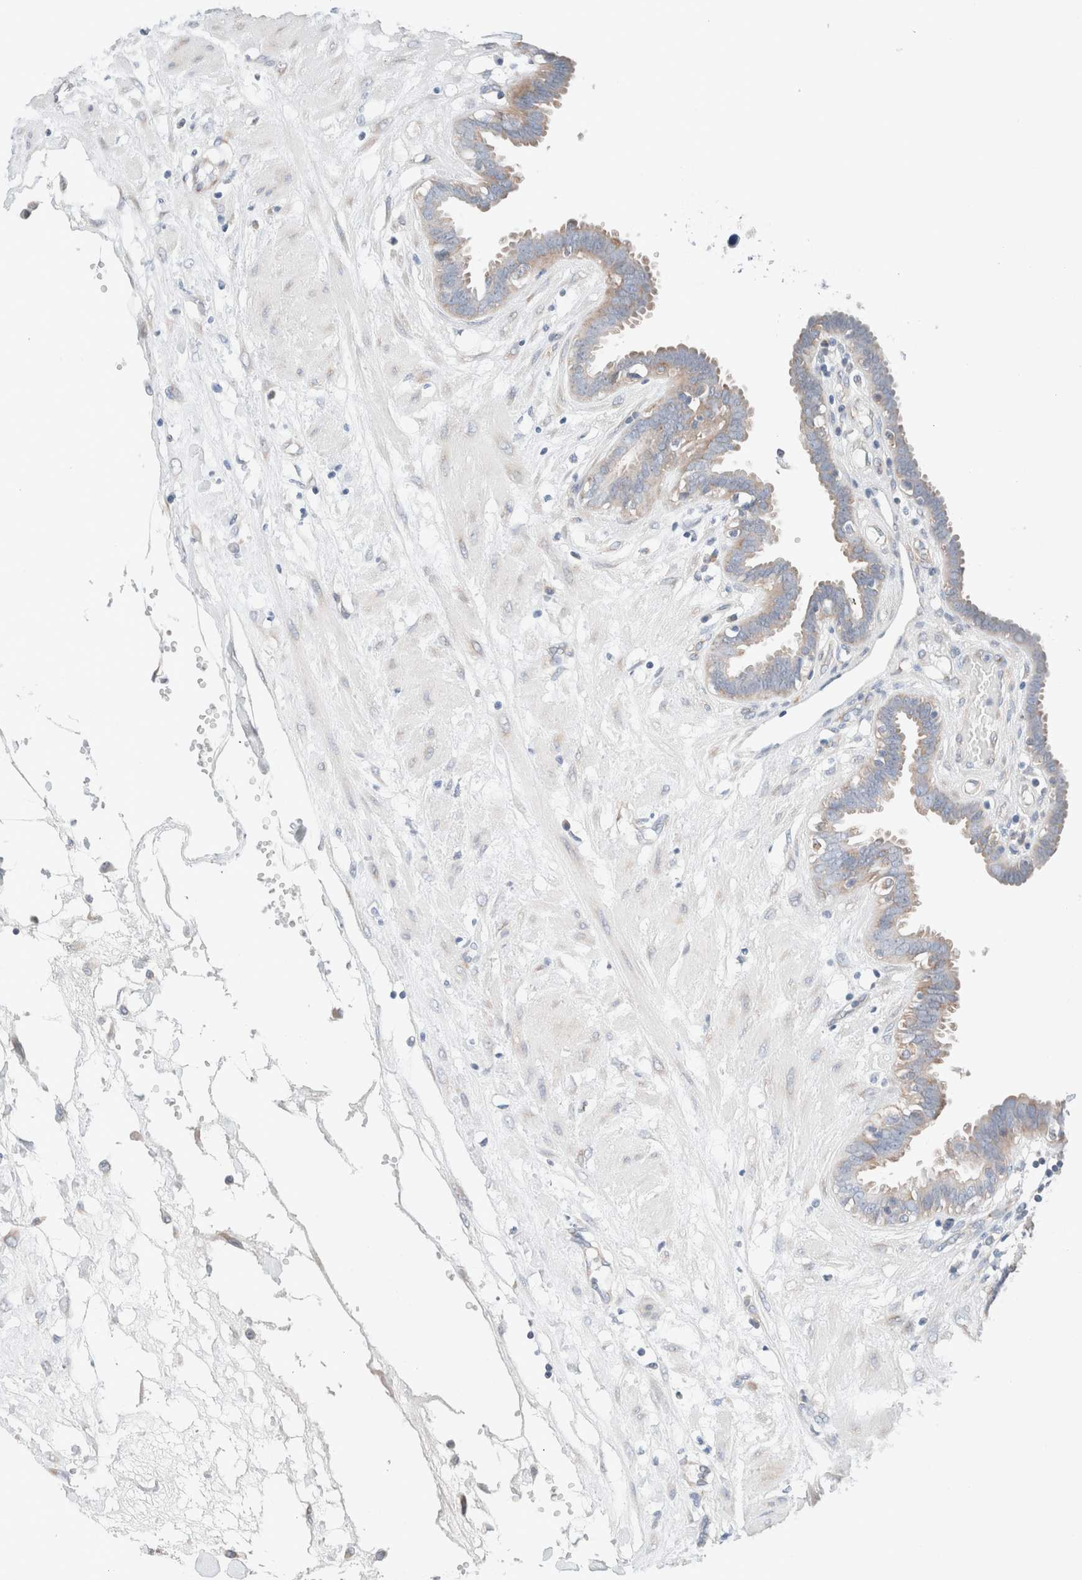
{"staining": {"intensity": "weak", "quantity": ">75%", "location": "cytoplasmic/membranous"}, "tissue": "fallopian tube", "cell_type": "Glandular cells", "image_type": "normal", "snomed": [{"axis": "morphology", "description": "Normal tissue, NOS"}, {"axis": "topography", "description": "Fallopian tube"}, {"axis": "topography", "description": "Placenta"}], "caption": "Immunohistochemical staining of benign fallopian tube reveals low levels of weak cytoplasmic/membranous positivity in about >75% of glandular cells.", "gene": "CASC3", "patient": {"sex": "female", "age": 32}}